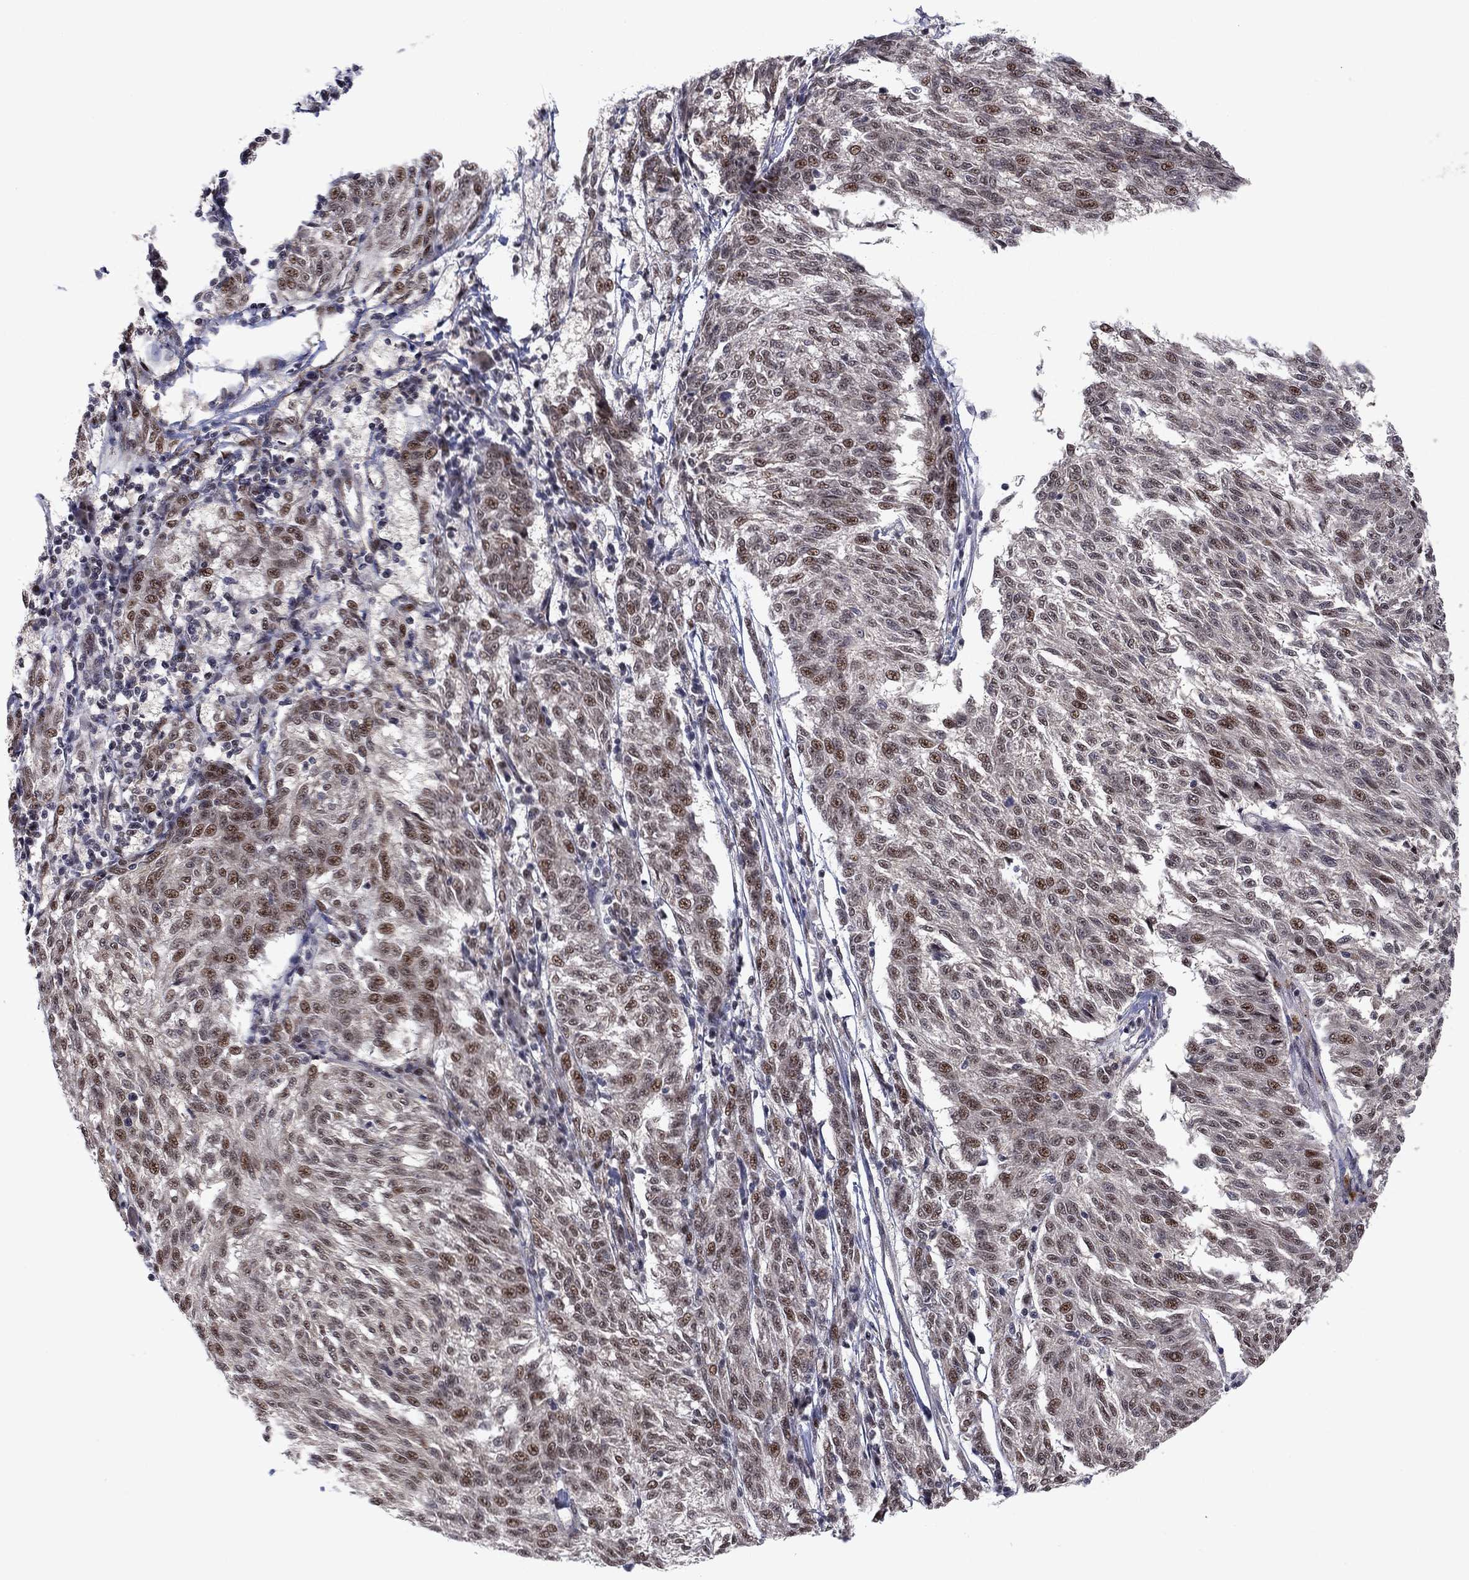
{"staining": {"intensity": "moderate", "quantity": "<25%", "location": "nuclear"}, "tissue": "melanoma", "cell_type": "Tumor cells", "image_type": "cancer", "snomed": [{"axis": "morphology", "description": "Malignant melanoma, NOS"}, {"axis": "topography", "description": "Skin"}], "caption": "A photomicrograph showing moderate nuclear positivity in approximately <25% of tumor cells in melanoma, as visualized by brown immunohistochemical staining.", "gene": "ZNF395", "patient": {"sex": "female", "age": 72}}